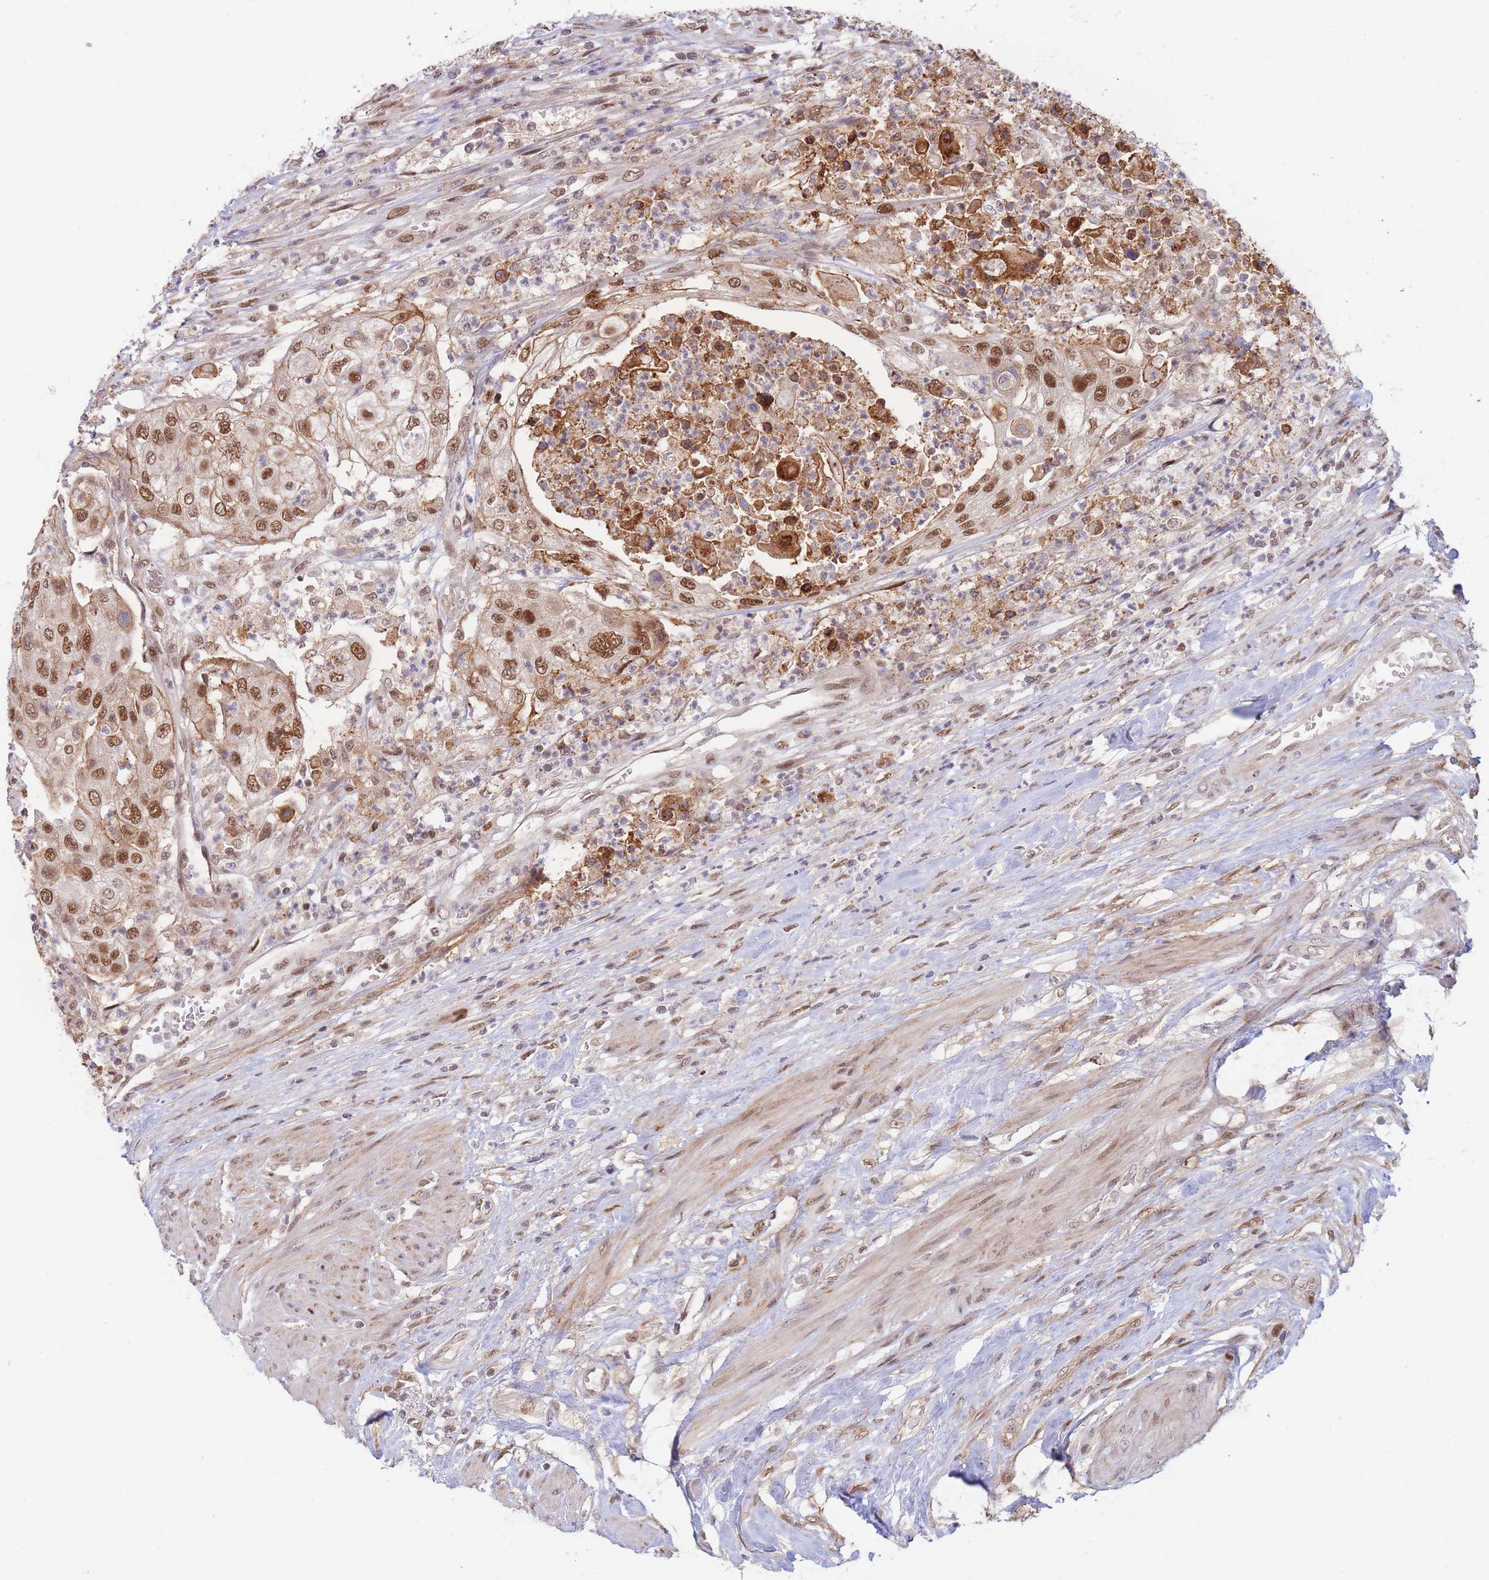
{"staining": {"intensity": "moderate", "quantity": ">75%", "location": "cytoplasmic/membranous,nuclear"}, "tissue": "urothelial cancer", "cell_type": "Tumor cells", "image_type": "cancer", "snomed": [{"axis": "morphology", "description": "Urothelial carcinoma, High grade"}, {"axis": "topography", "description": "Urinary bladder"}], "caption": "High-power microscopy captured an IHC micrograph of urothelial carcinoma (high-grade), revealing moderate cytoplasmic/membranous and nuclear staining in about >75% of tumor cells.", "gene": "BOD1L1", "patient": {"sex": "female", "age": 79}}